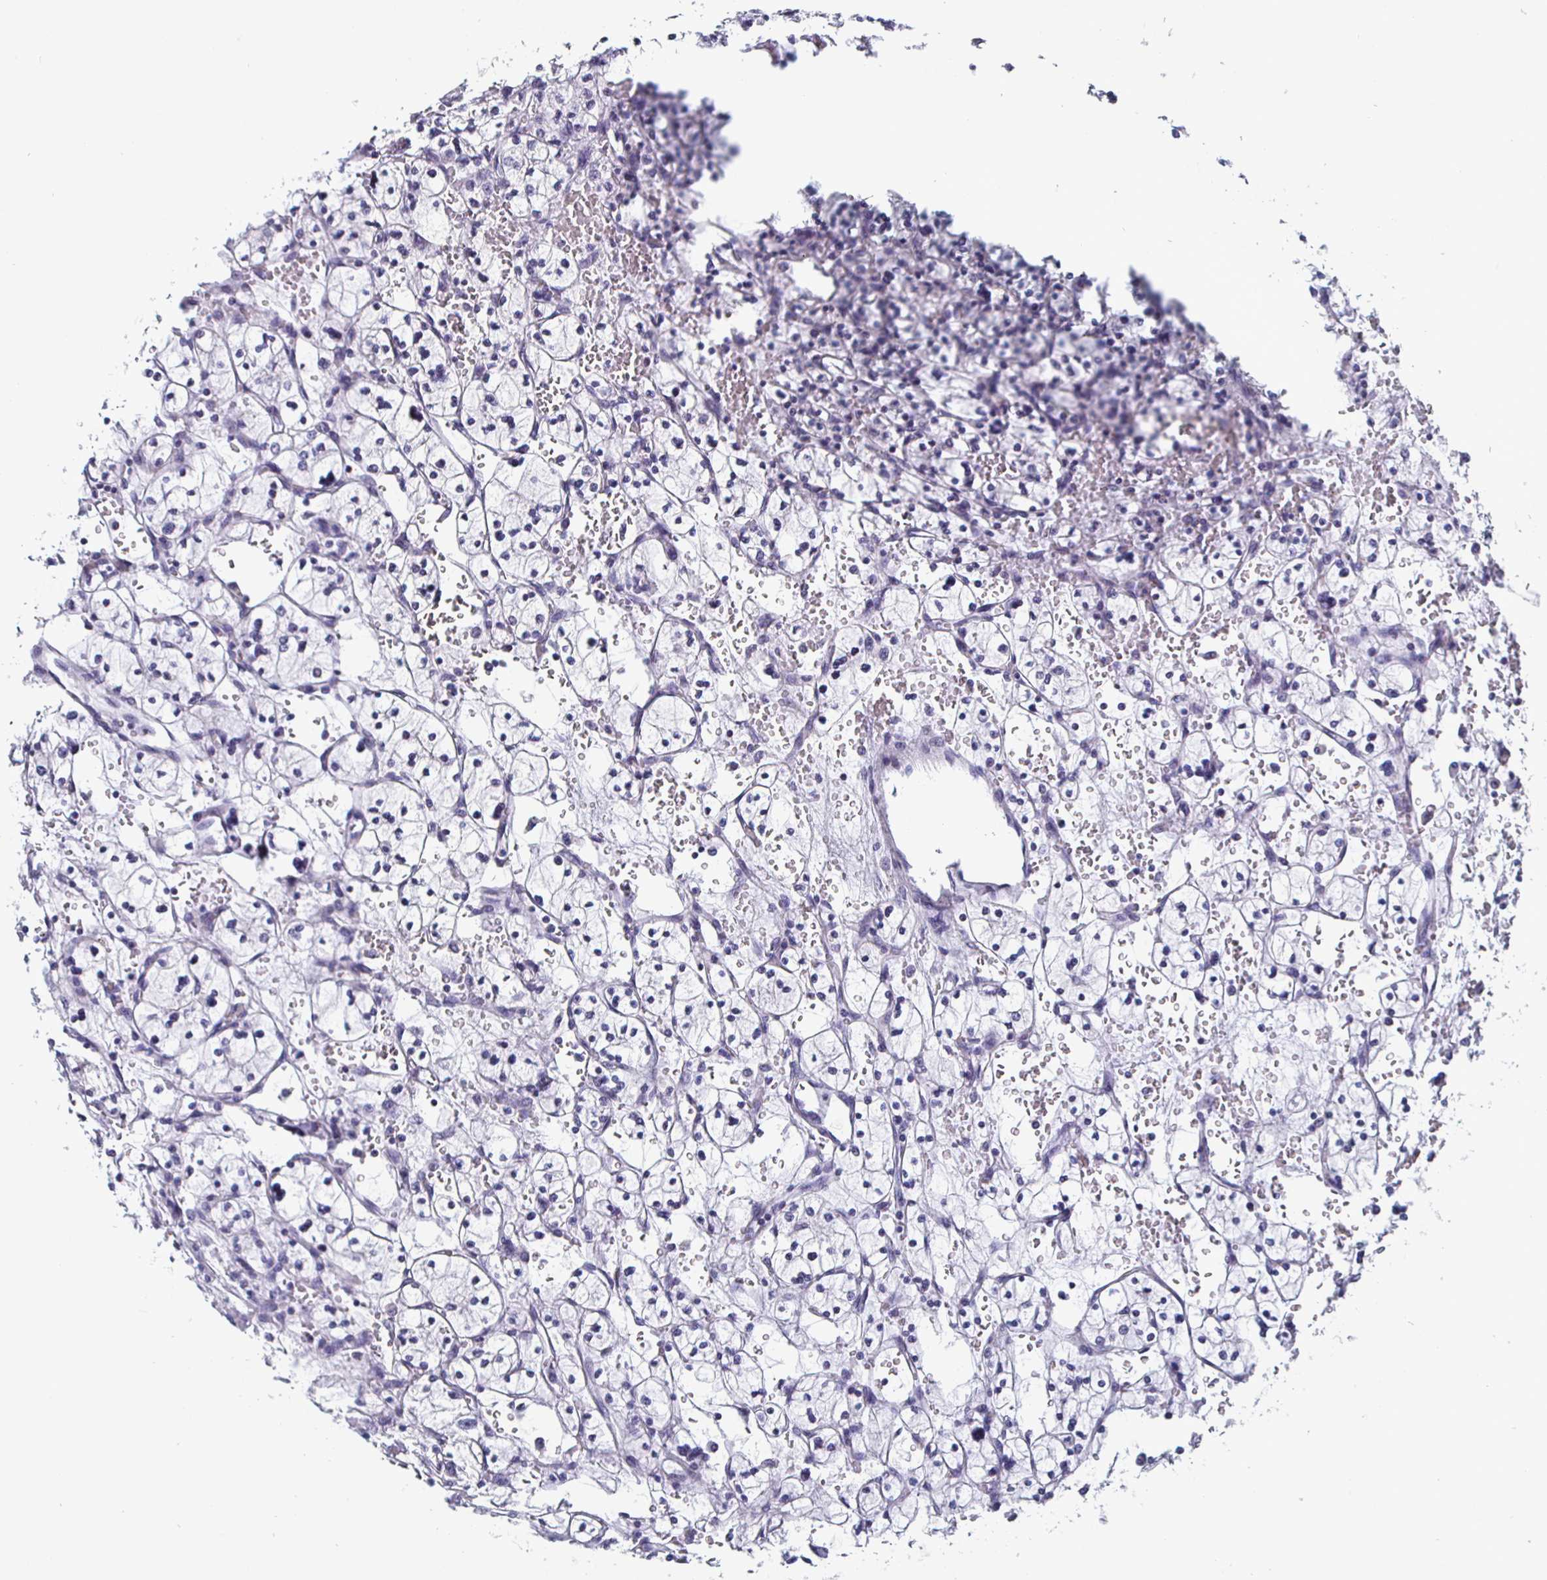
{"staining": {"intensity": "negative", "quantity": "none", "location": "none"}, "tissue": "renal cancer", "cell_type": "Tumor cells", "image_type": "cancer", "snomed": [{"axis": "morphology", "description": "Adenocarcinoma, NOS"}, {"axis": "topography", "description": "Kidney"}], "caption": "Tumor cells are negative for brown protein staining in renal cancer.", "gene": "DMRTB1", "patient": {"sex": "female", "age": 83}}